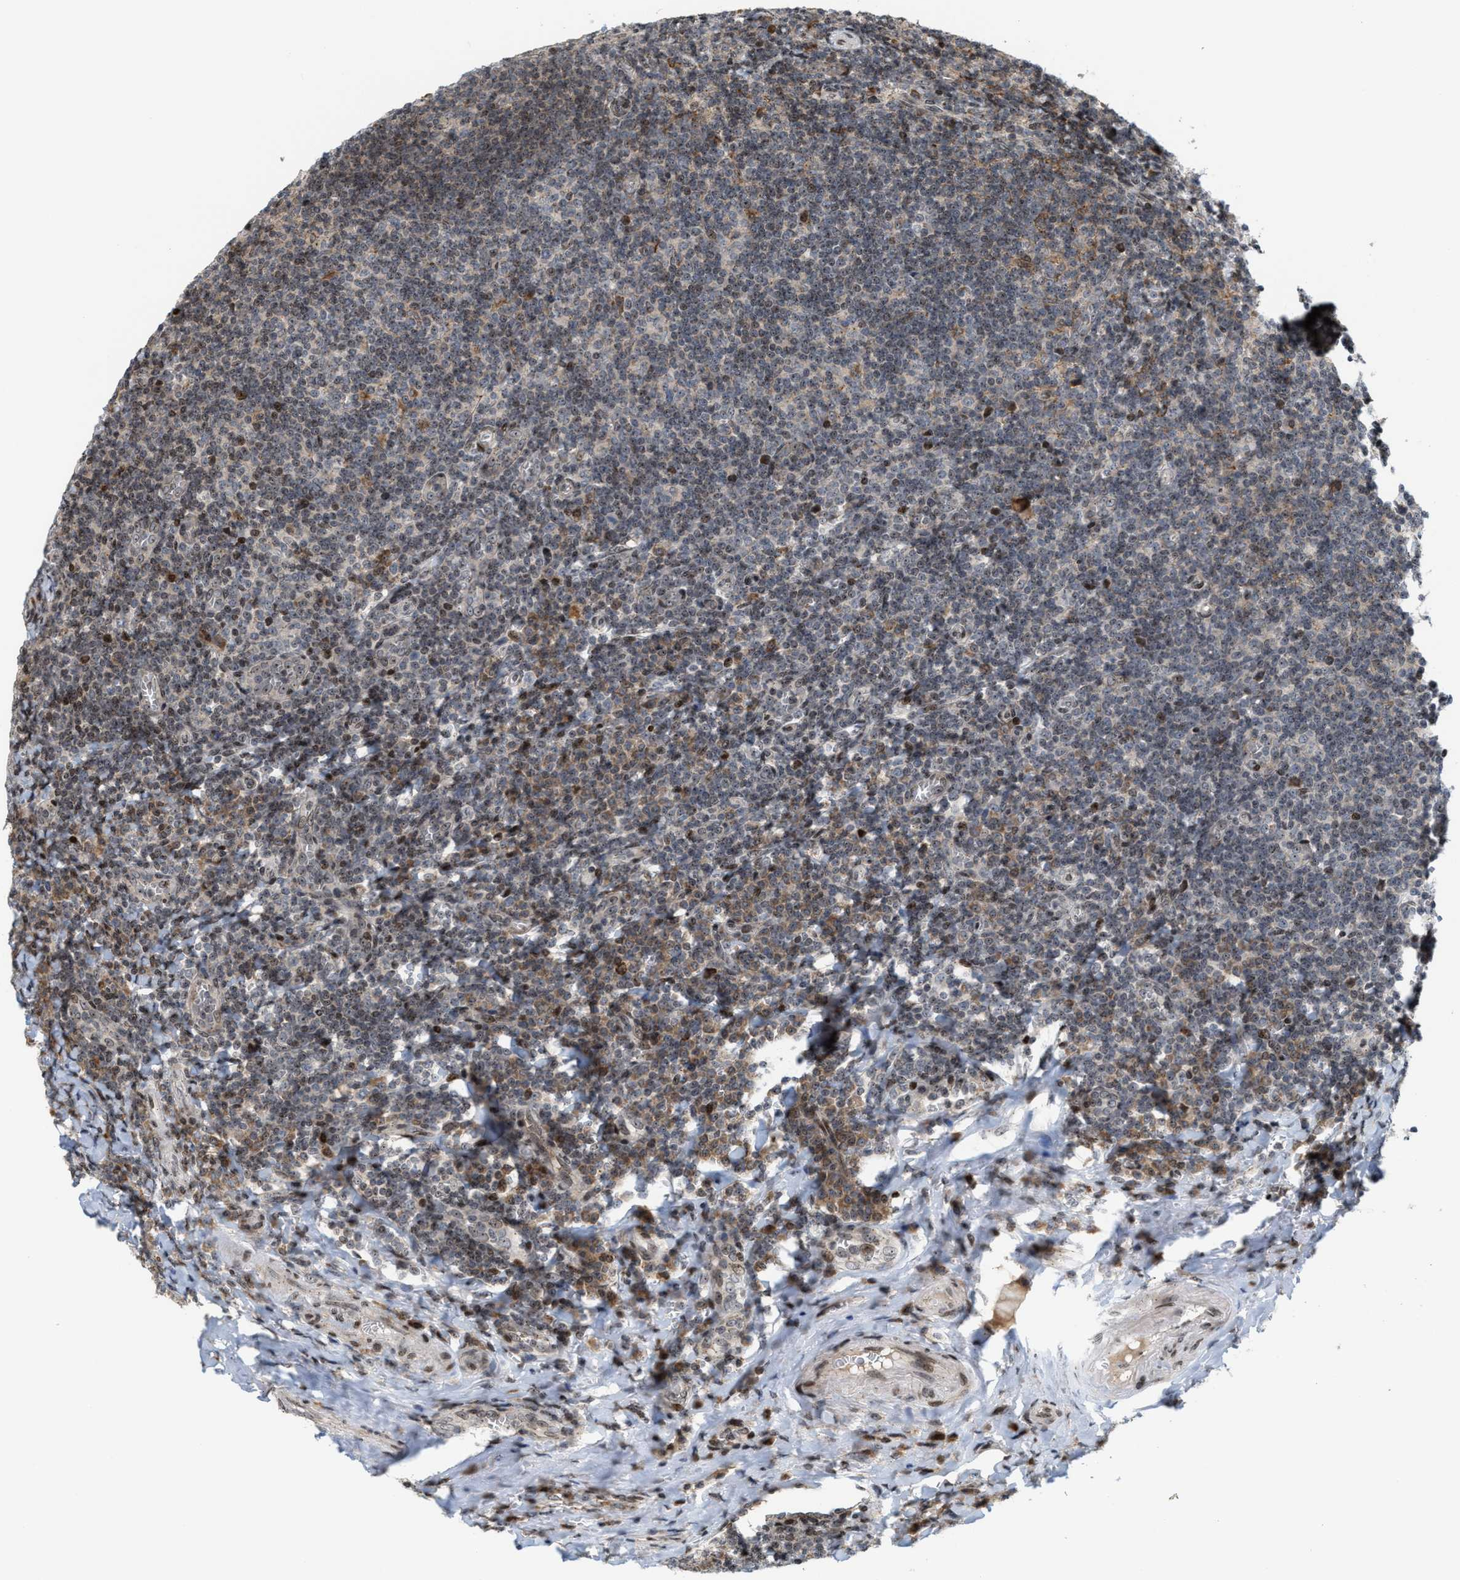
{"staining": {"intensity": "moderate", "quantity": "<25%", "location": "cytoplasmic/membranous"}, "tissue": "tonsil", "cell_type": "Germinal center cells", "image_type": "normal", "snomed": [{"axis": "morphology", "description": "Normal tissue, NOS"}, {"axis": "topography", "description": "Tonsil"}], "caption": "Immunohistochemical staining of normal tonsil exhibits low levels of moderate cytoplasmic/membranous expression in about <25% of germinal center cells.", "gene": "PDZD2", "patient": {"sex": "male", "age": 37}}